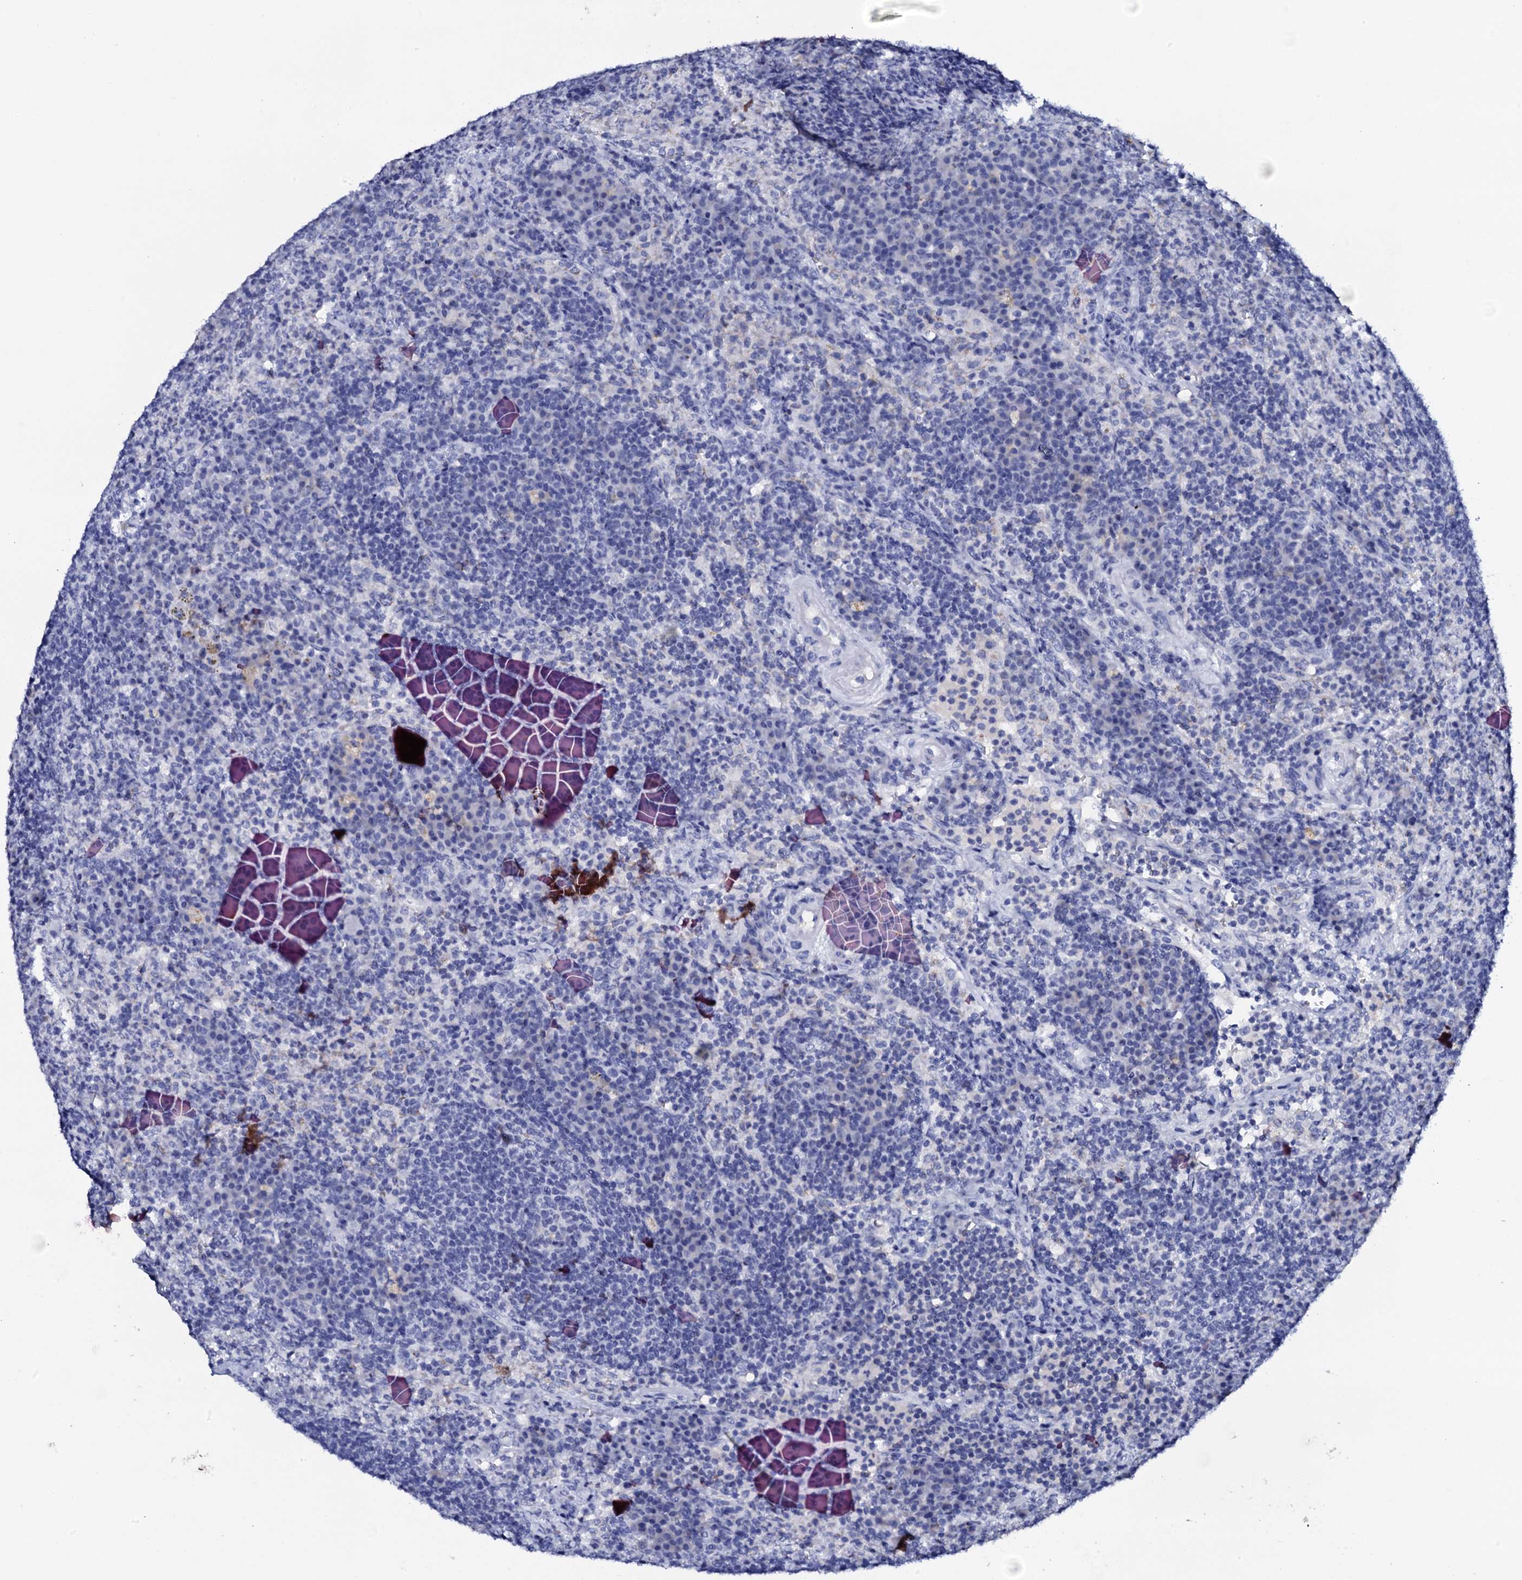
{"staining": {"intensity": "negative", "quantity": "none", "location": "none"}, "tissue": "lymph node", "cell_type": "Germinal center cells", "image_type": "normal", "snomed": [{"axis": "morphology", "description": "Normal tissue, NOS"}, {"axis": "topography", "description": "Lymph node"}], "caption": "Immunohistochemical staining of normal human lymph node shows no significant staining in germinal center cells.", "gene": "FBXL16", "patient": {"sex": "female", "age": 70}}